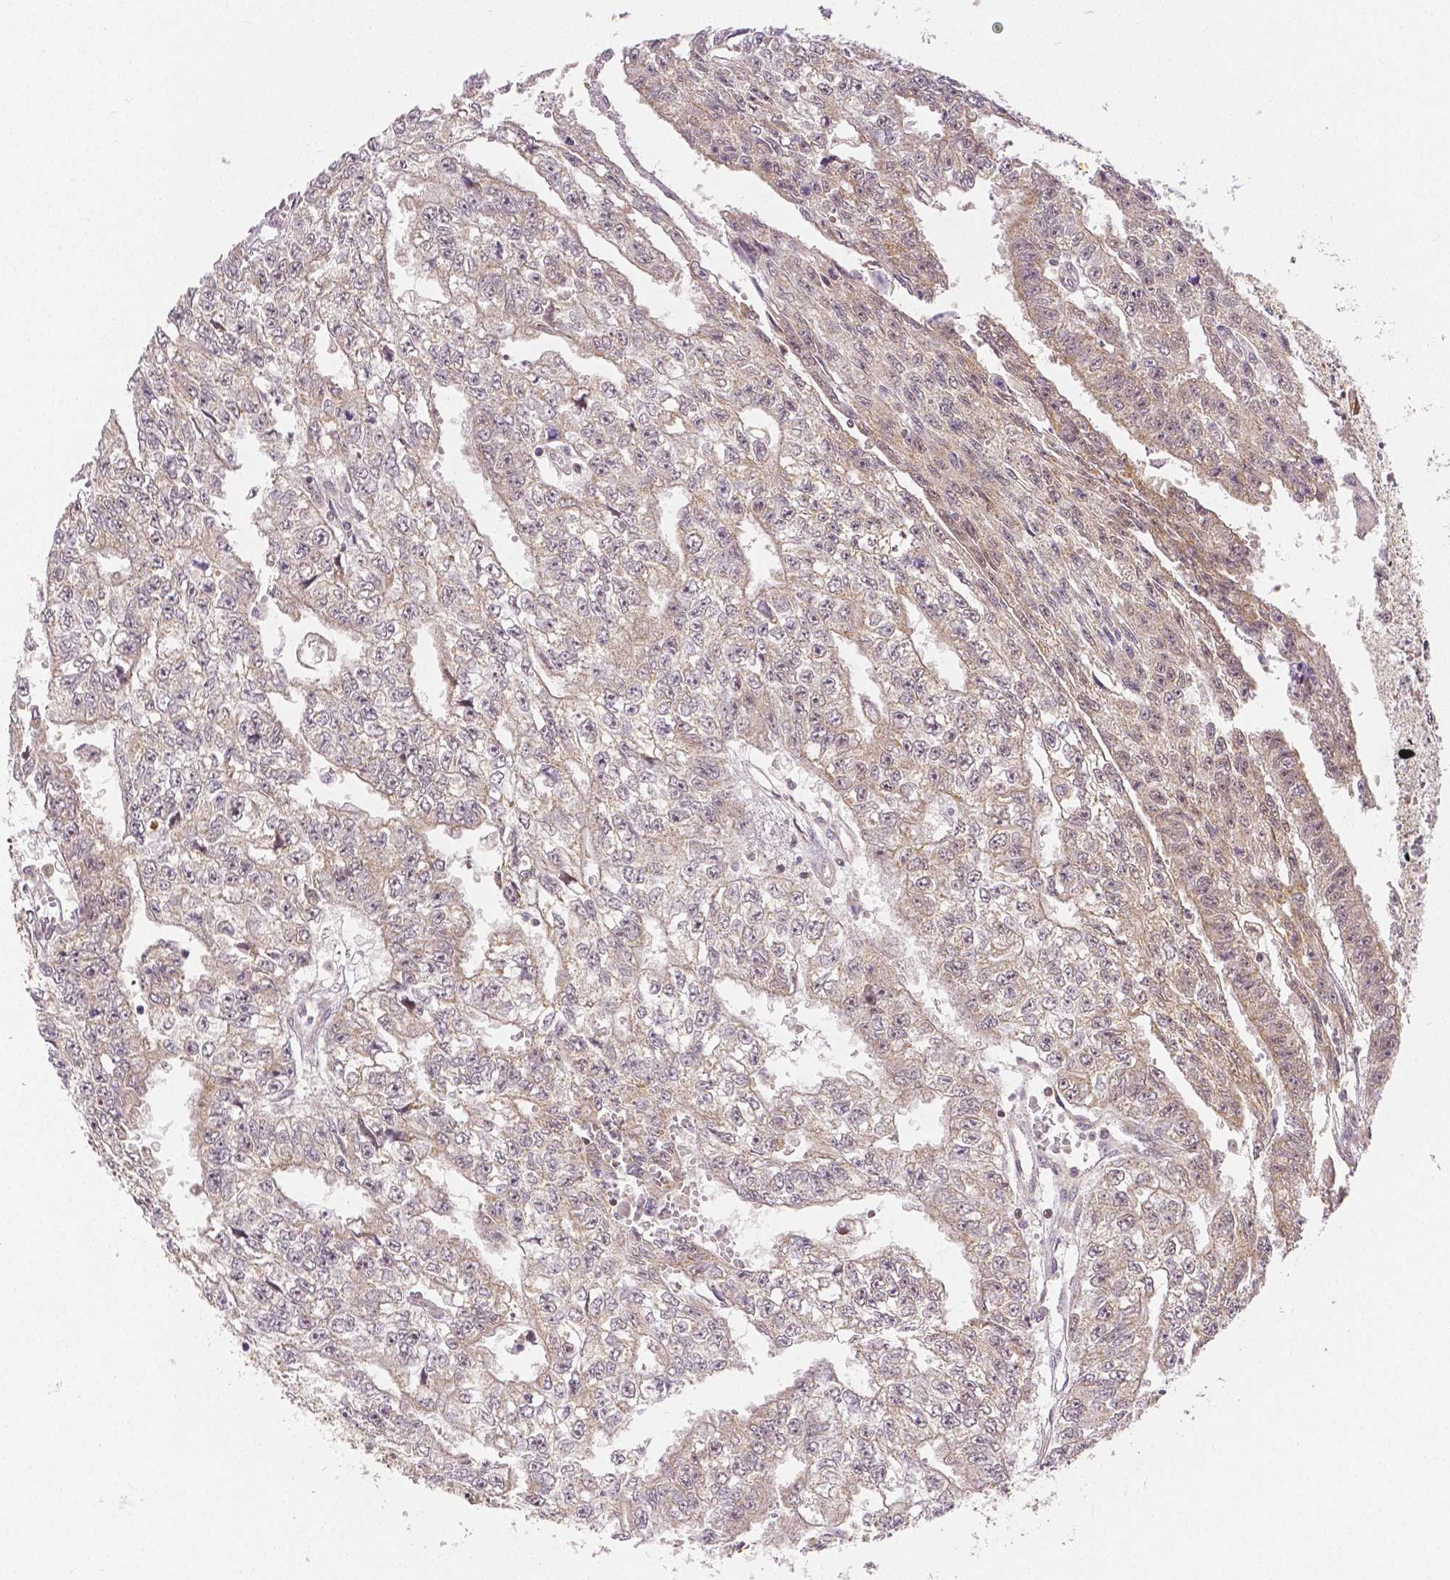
{"staining": {"intensity": "weak", "quantity": "<25%", "location": "cytoplasmic/membranous,nuclear"}, "tissue": "testis cancer", "cell_type": "Tumor cells", "image_type": "cancer", "snomed": [{"axis": "morphology", "description": "Carcinoma, Embryonal, NOS"}, {"axis": "morphology", "description": "Teratoma, malignant, NOS"}, {"axis": "topography", "description": "Testis"}], "caption": "Immunohistochemistry micrograph of neoplastic tissue: human testis cancer stained with DAB shows no significant protein positivity in tumor cells.", "gene": "RHOT1", "patient": {"sex": "male", "age": 24}}